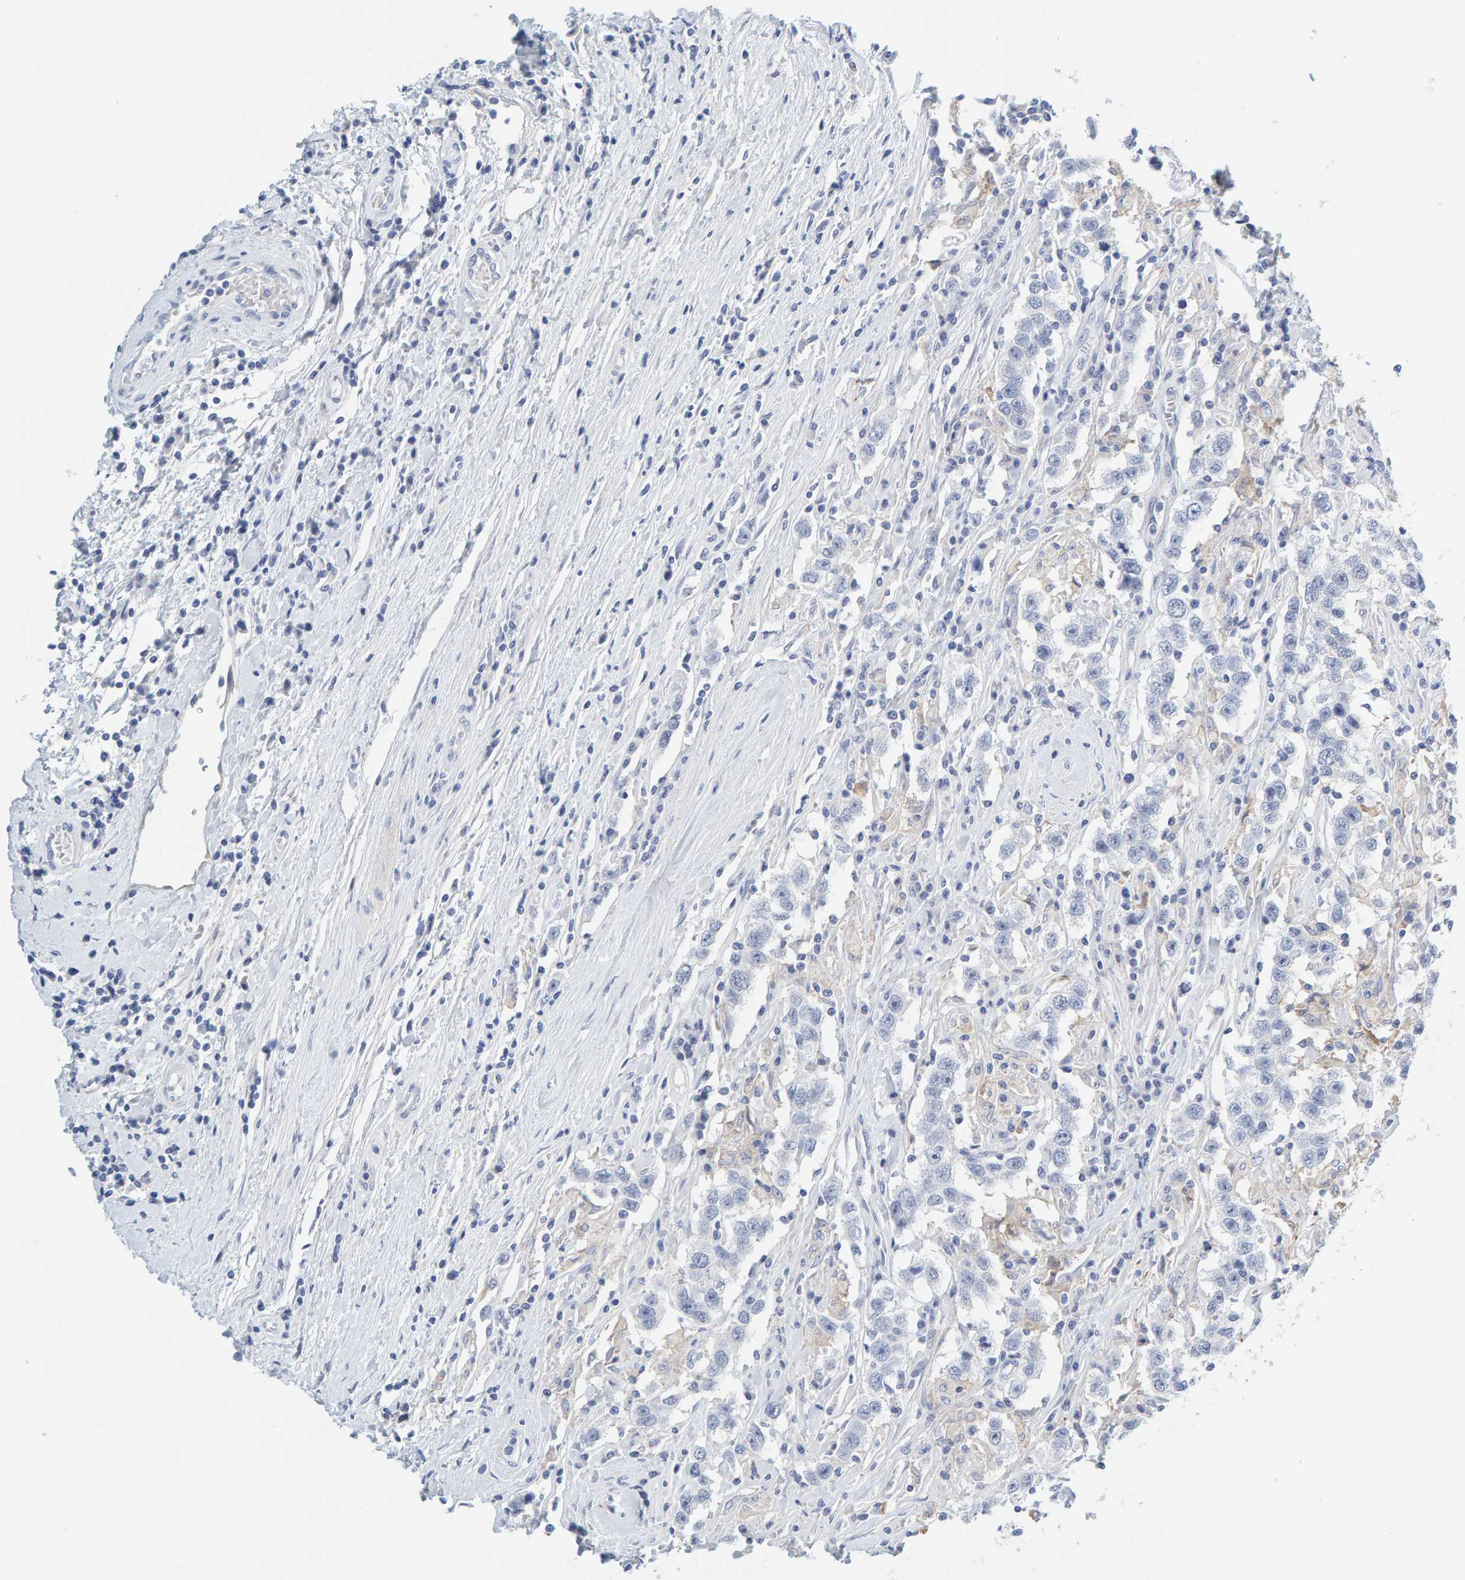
{"staining": {"intensity": "negative", "quantity": "none", "location": "none"}, "tissue": "testis cancer", "cell_type": "Tumor cells", "image_type": "cancer", "snomed": [{"axis": "morphology", "description": "Seminoma, NOS"}, {"axis": "topography", "description": "Testis"}], "caption": "DAB immunohistochemical staining of human testis cancer (seminoma) shows no significant staining in tumor cells. (DAB immunohistochemistry (IHC) visualized using brightfield microscopy, high magnification).", "gene": "MOG", "patient": {"sex": "male", "age": 41}}